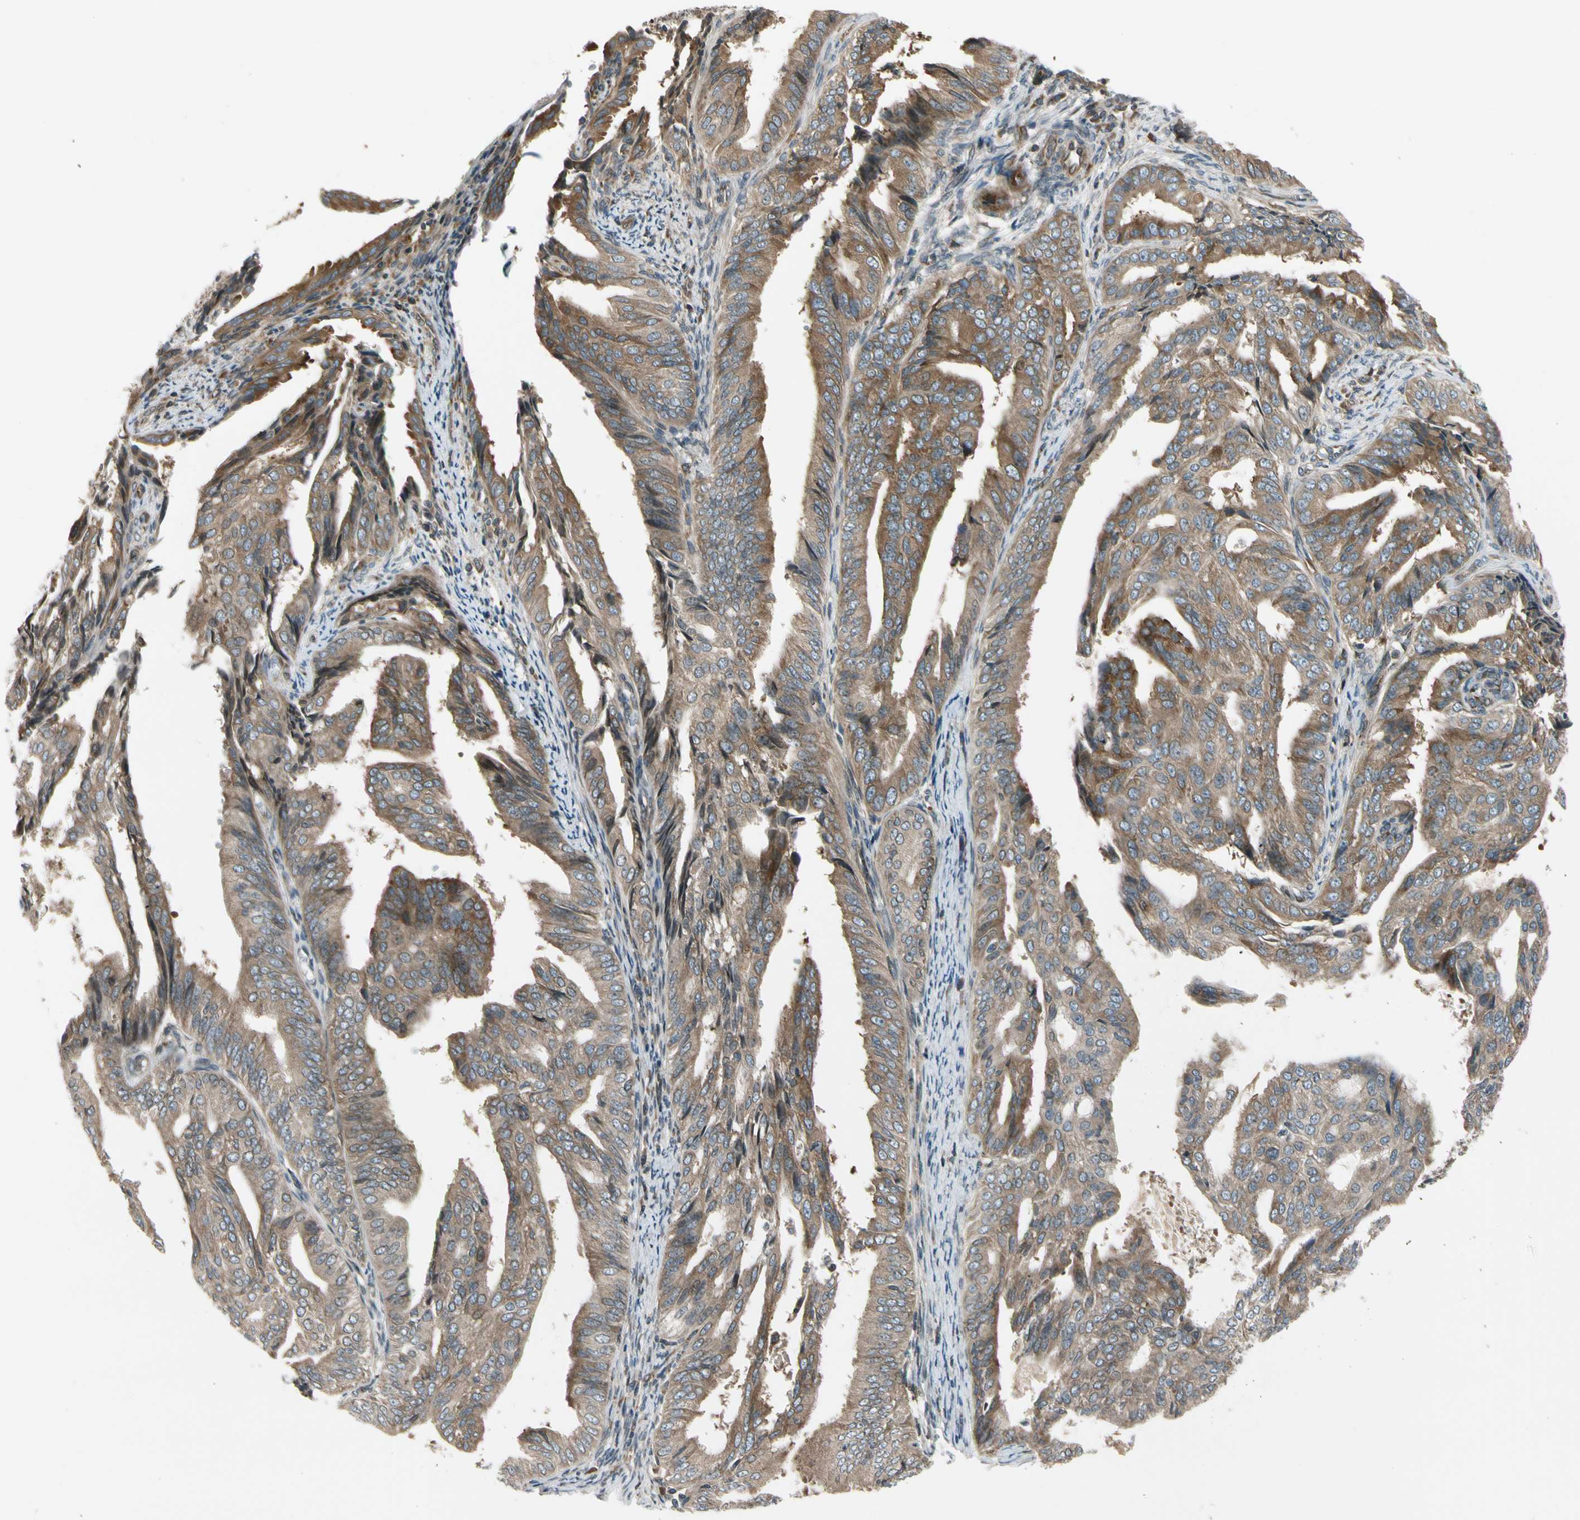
{"staining": {"intensity": "moderate", "quantity": ">75%", "location": "cytoplasmic/membranous"}, "tissue": "endometrial cancer", "cell_type": "Tumor cells", "image_type": "cancer", "snomed": [{"axis": "morphology", "description": "Adenocarcinoma, NOS"}, {"axis": "topography", "description": "Endometrium"}], "caption": "The image demonstrates a brown stain indicating the presence of a protein in the cytoplasmic/membranous of tumor cells in endometrial cancer (adenocarcinoma). Using DAB (3,3'-diaminobenzidine) (brown) and hematoxylin (blue) stains, captured at high magnification using brightfield microscopy.", "gene": "TRIO", "patient": {"sex": "female", "age": 58}}